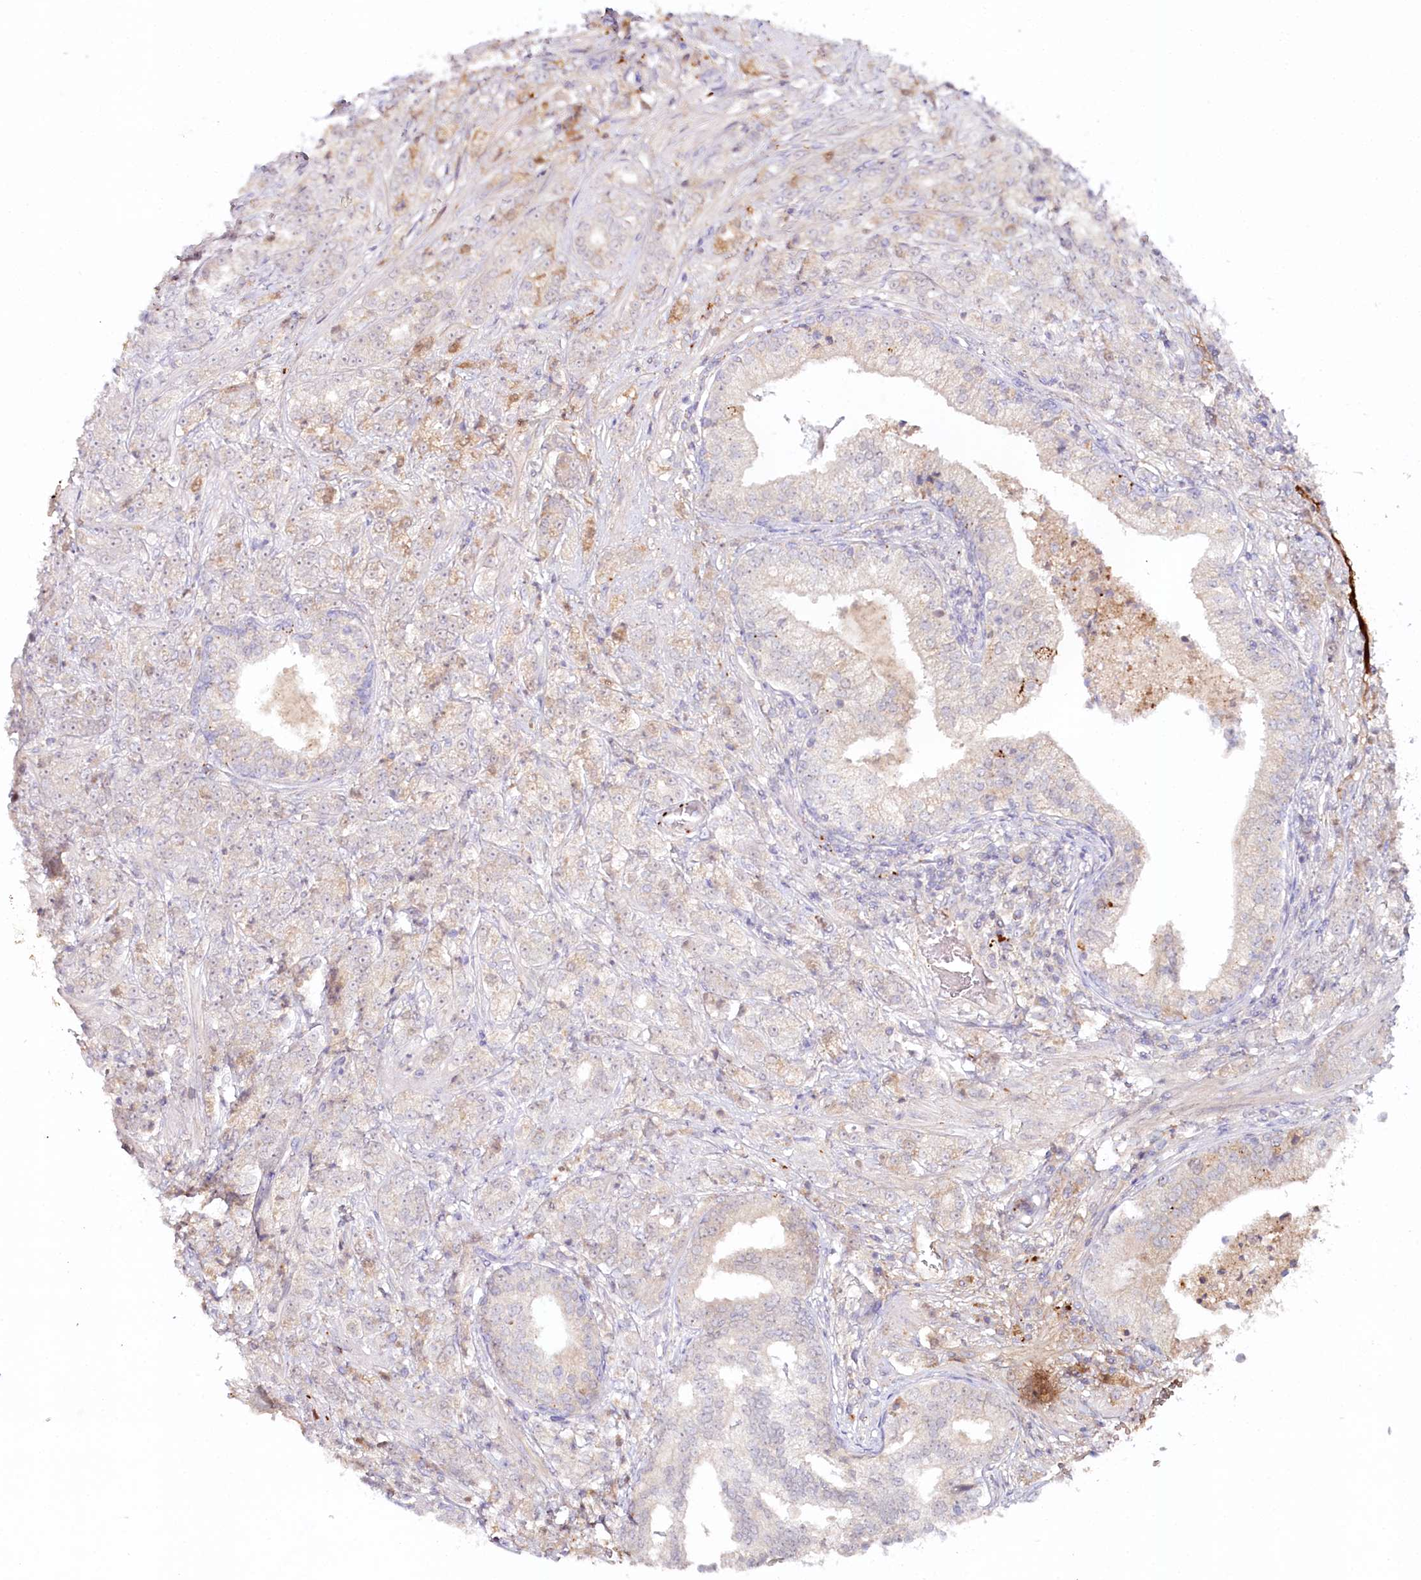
{"staining": {"intensity": "negative", "quantity": "none", "location": "none"}, "tissue": "prostate cancer", "cell_type": "Tumor cells", "image_type": "cancer", "snomed": [{"axis": "morphology", "description": "Adenocarcinoma, High grade"}, {"axis": "topography", "description": "Prostate"}], "caption": "Prostate high-grade adenocarcinoma stained for a protein using immunohistochemistry reveals no expression tumor cells.", "gene": "PSAPL1", "patient": {"sex": "male", "age": 69}}